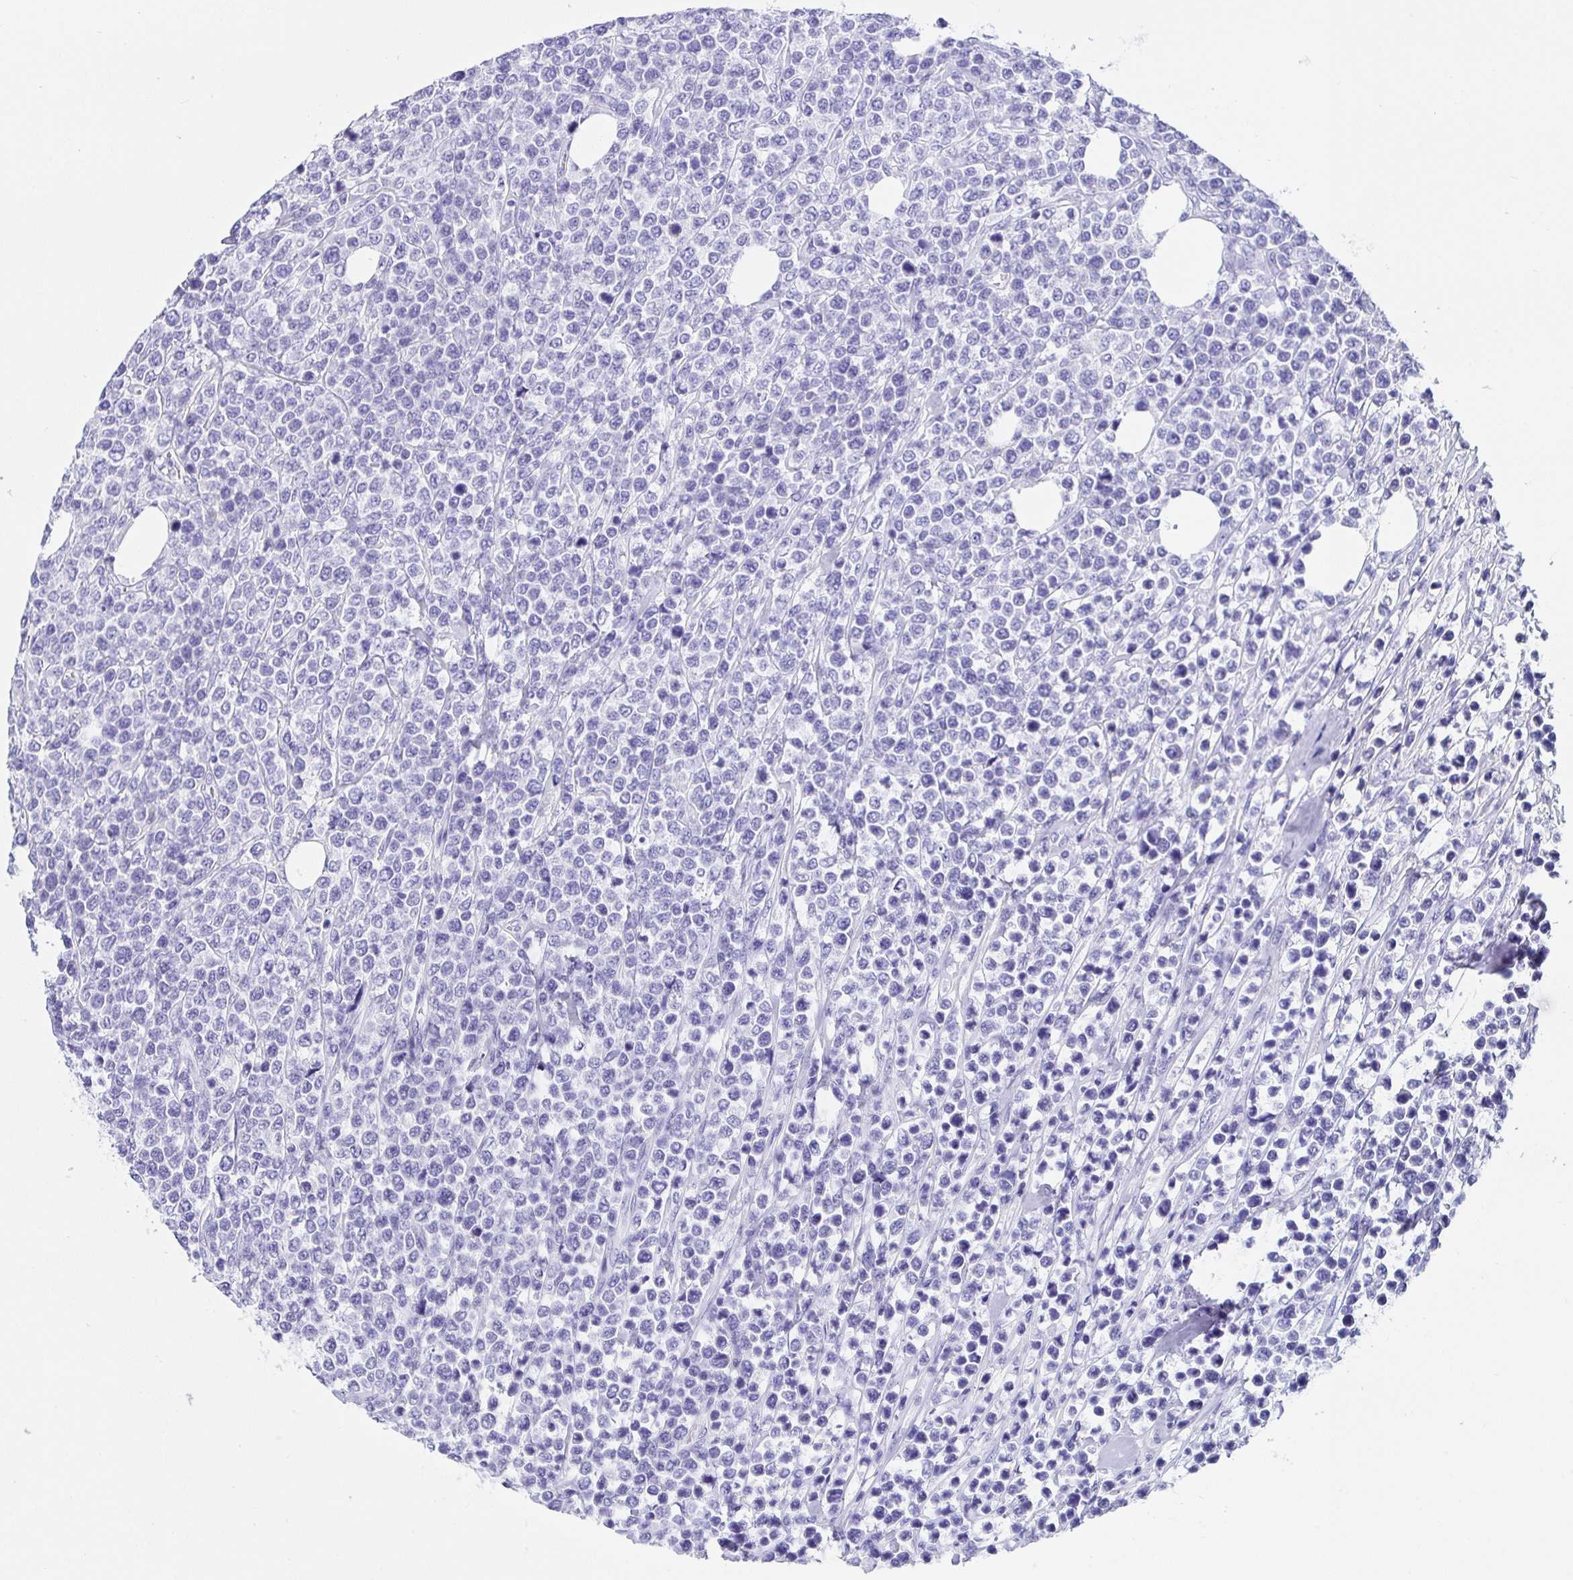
{"staining": {"intensity": "negative", "quantity": "none", "location": "none"}, "tissue": "lymphoma", "cell_type": "Tumor cells", "image_type": "cancer", "snomed": [{"axis": "morphology", "description": "Malignant lymphoma, non-Hodgkin's type, High grade"}, {"axis": "topography", "description": "Soft tissue"}], "caption": "This photomicrograph is of lymphoma stained with immunohistochemistry (IHC) to label a protein in brown with the nuclei are counter-stained blue. There is no positivity in tumor cells.", "gene": "PRAMEF19", "patient": {"sex": "female", "age": 56}}